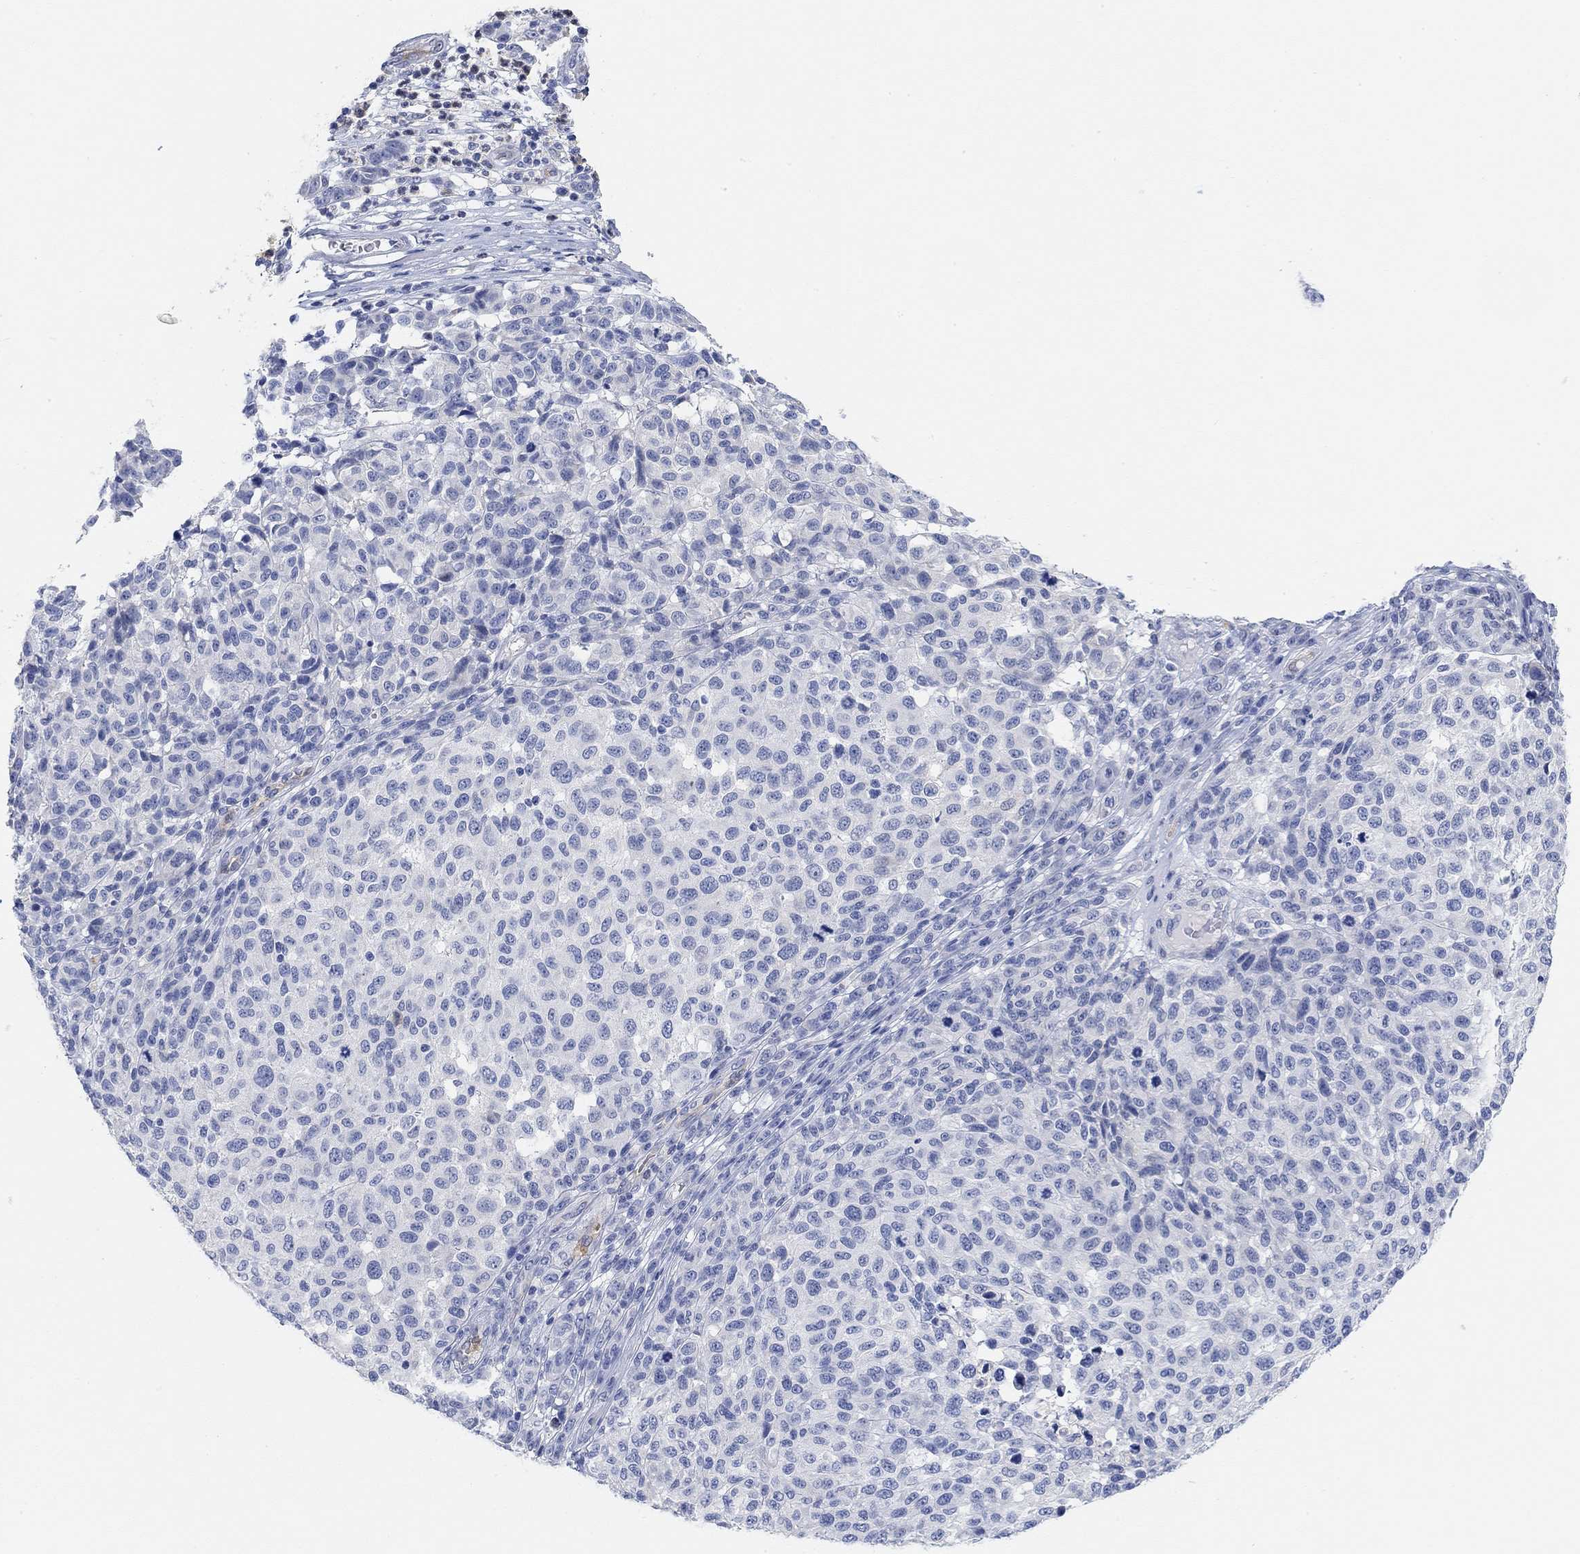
{"staining": {"intensity": "negative", "quantity": "none", "location": "none"}, "tissue": "melanoma", "cell_type": "Tumor cells", "image_type": "cancer", "snomed": [{"axis": "morphology", "description": "Malignant melanoma, NOS"}, {"axis": "topography", "description": "Skin"}], "caption": "Immunohistochemistry (IHC) micrograph of human malignant melanoma stained for a protein (brown), which reveals no expression in tumor cells. Nuclei are stained in blue.", "gene": "VAT1L", "patient": {"sex": "male", "age": 59}}